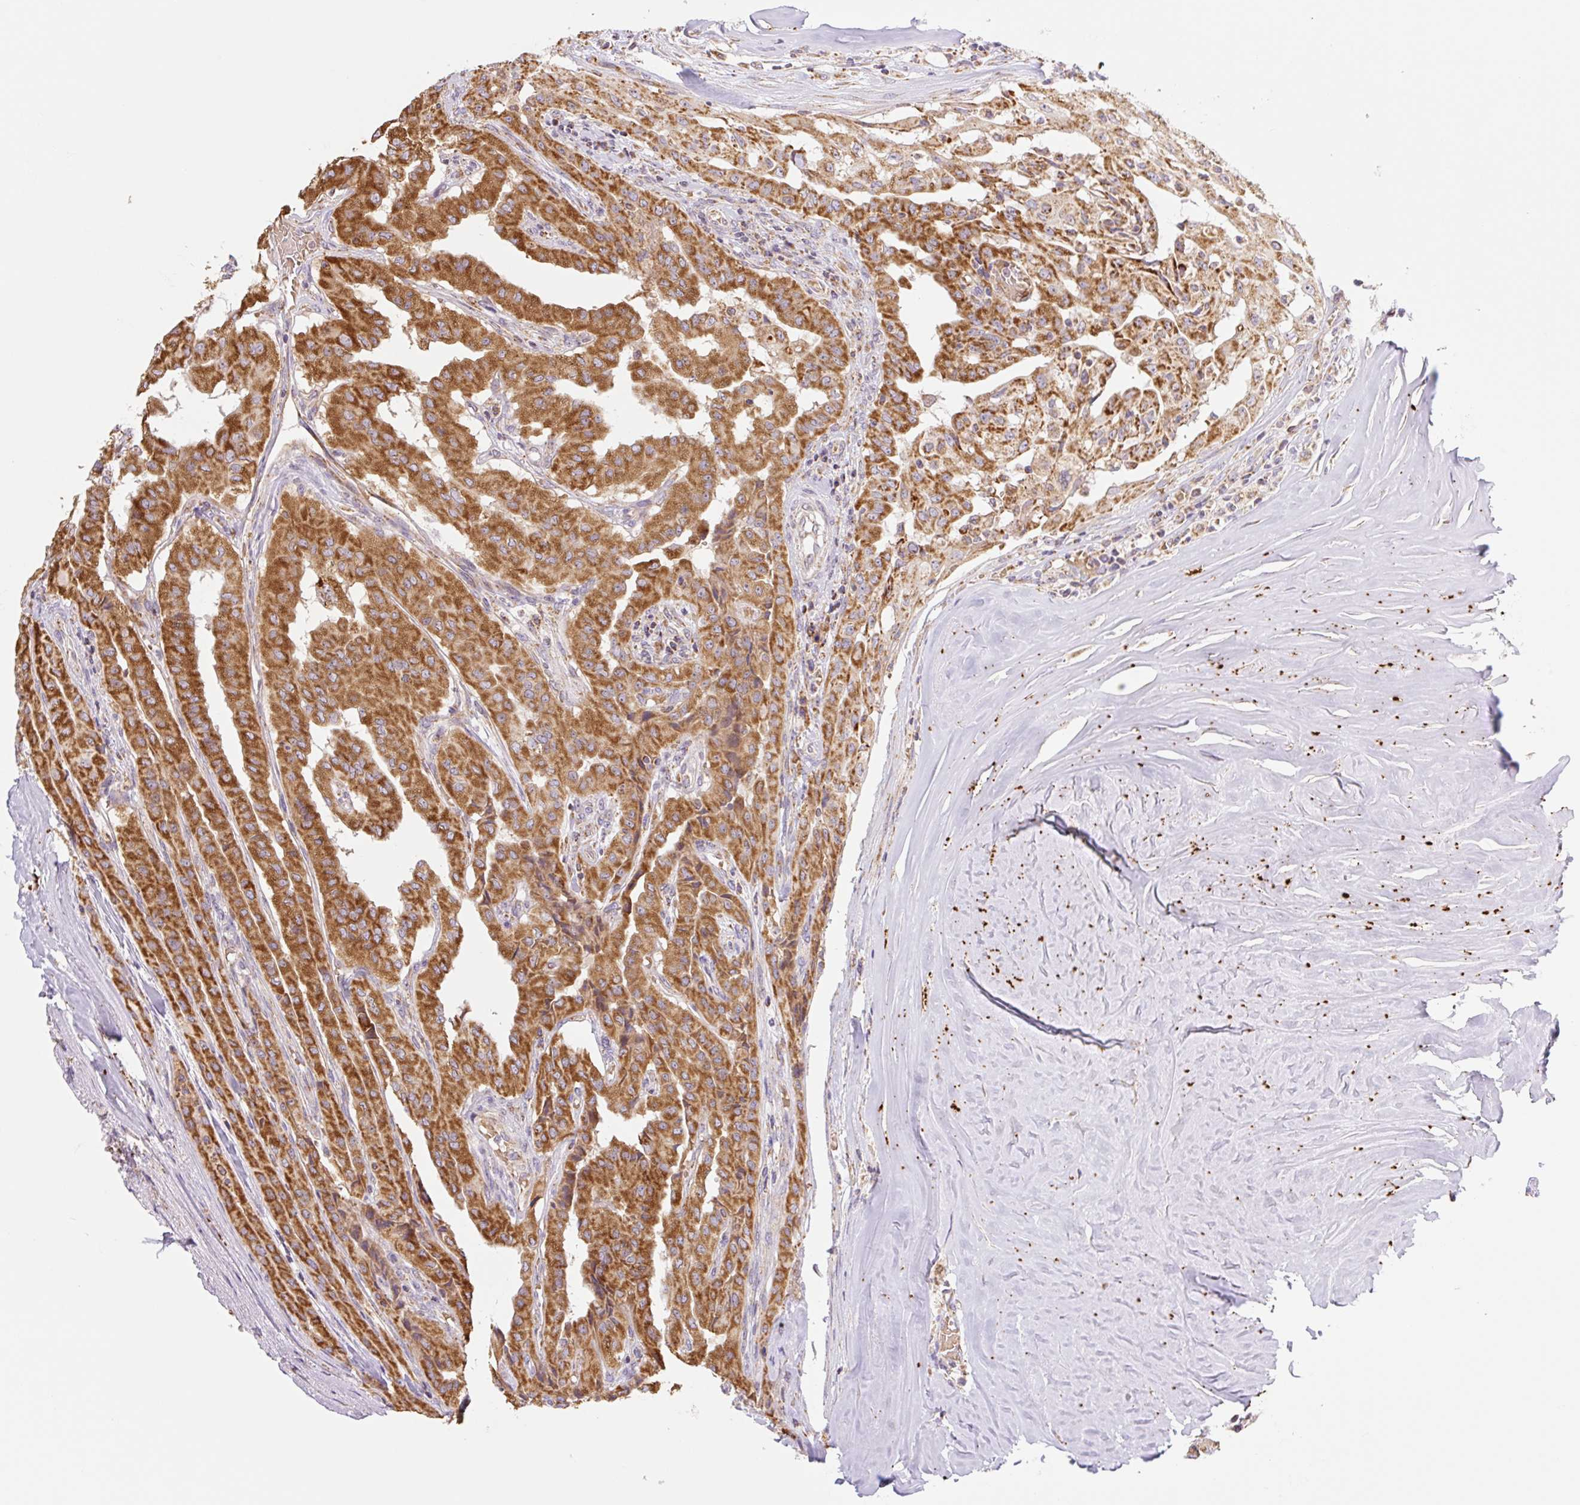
{"staining": {"intensity": "strong", "quantity": ">75%", "location": "cytoplasmic/membranous"}, "tissue": "thyroid cancer", "cell_type": "Tumor cells", "image_type": "cancer", "snomed": [{"axis": "morphology", "description": "Papillary adenocarcinoma, NOS"}, {"axis": "topography", "description": "Thyroid gland"}], "caption": "Immunohistochemistry (IHC) micrograph of papillary adenocarcinoma (thyroid) stained for a protein (brown), which displays high levels of strong cytoplasmic/membranous staining in about >75% of tumor cells.", "gene": "GOSR2", "patient": {"sex": "female", "age": 59}}